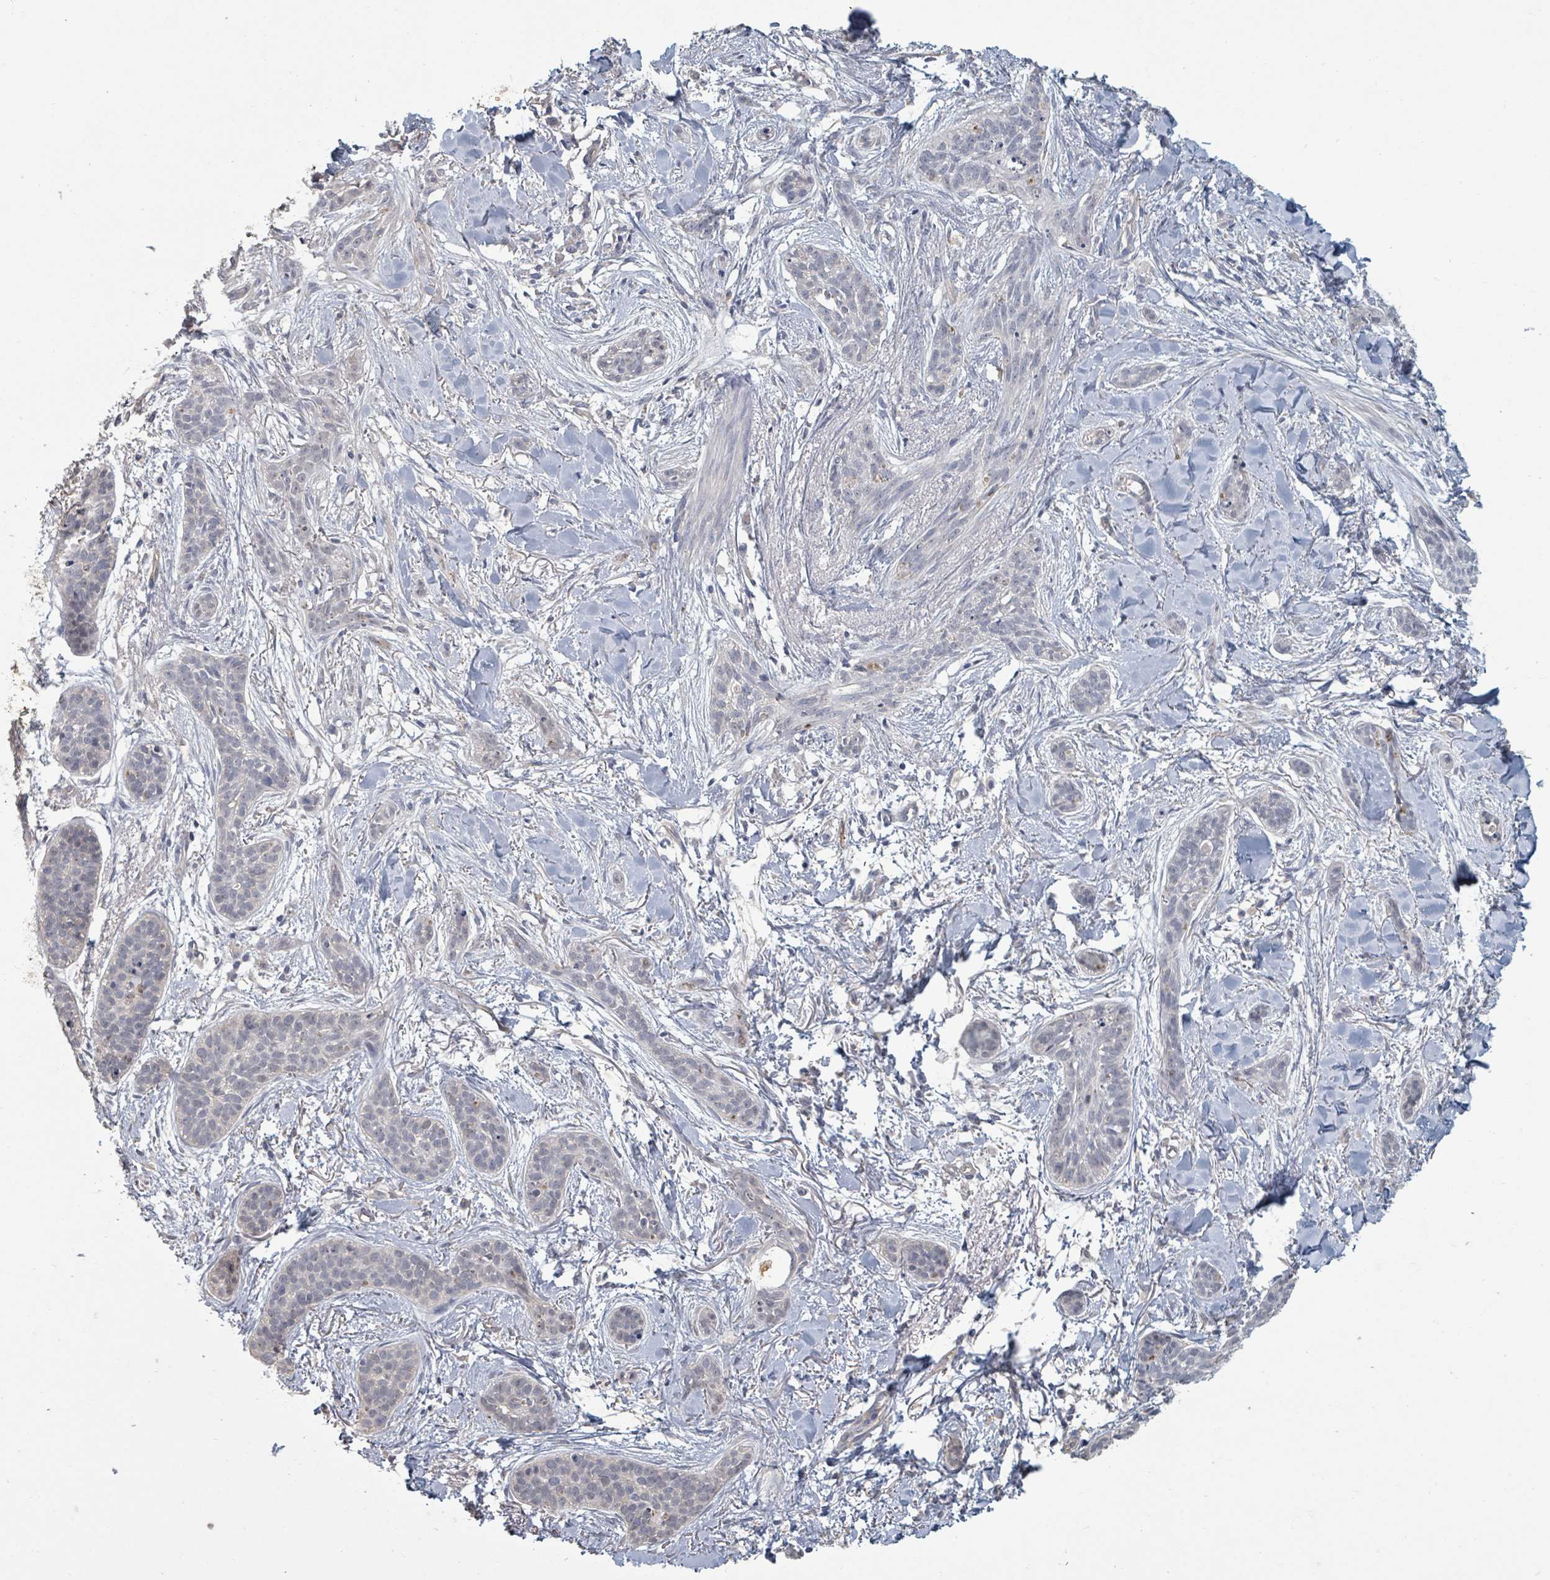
{"staining": {"intensity": "negative", "quantity": "none", "location": "none"}, "tissue": "skin cancer", "cell_type": "Tumor cells", "image_type": "cancer", "snomed": [{"axis": "morphology", "description": "Basal cell carcinoma"}, {"axis": "topography", "description": "Skin"}], "caption": "Tumor cells are negative for brown protein staining in basal cell carcinoma (skin).", "gene": "PLAUR", "patient": {"sex": "male", "age": 52}}